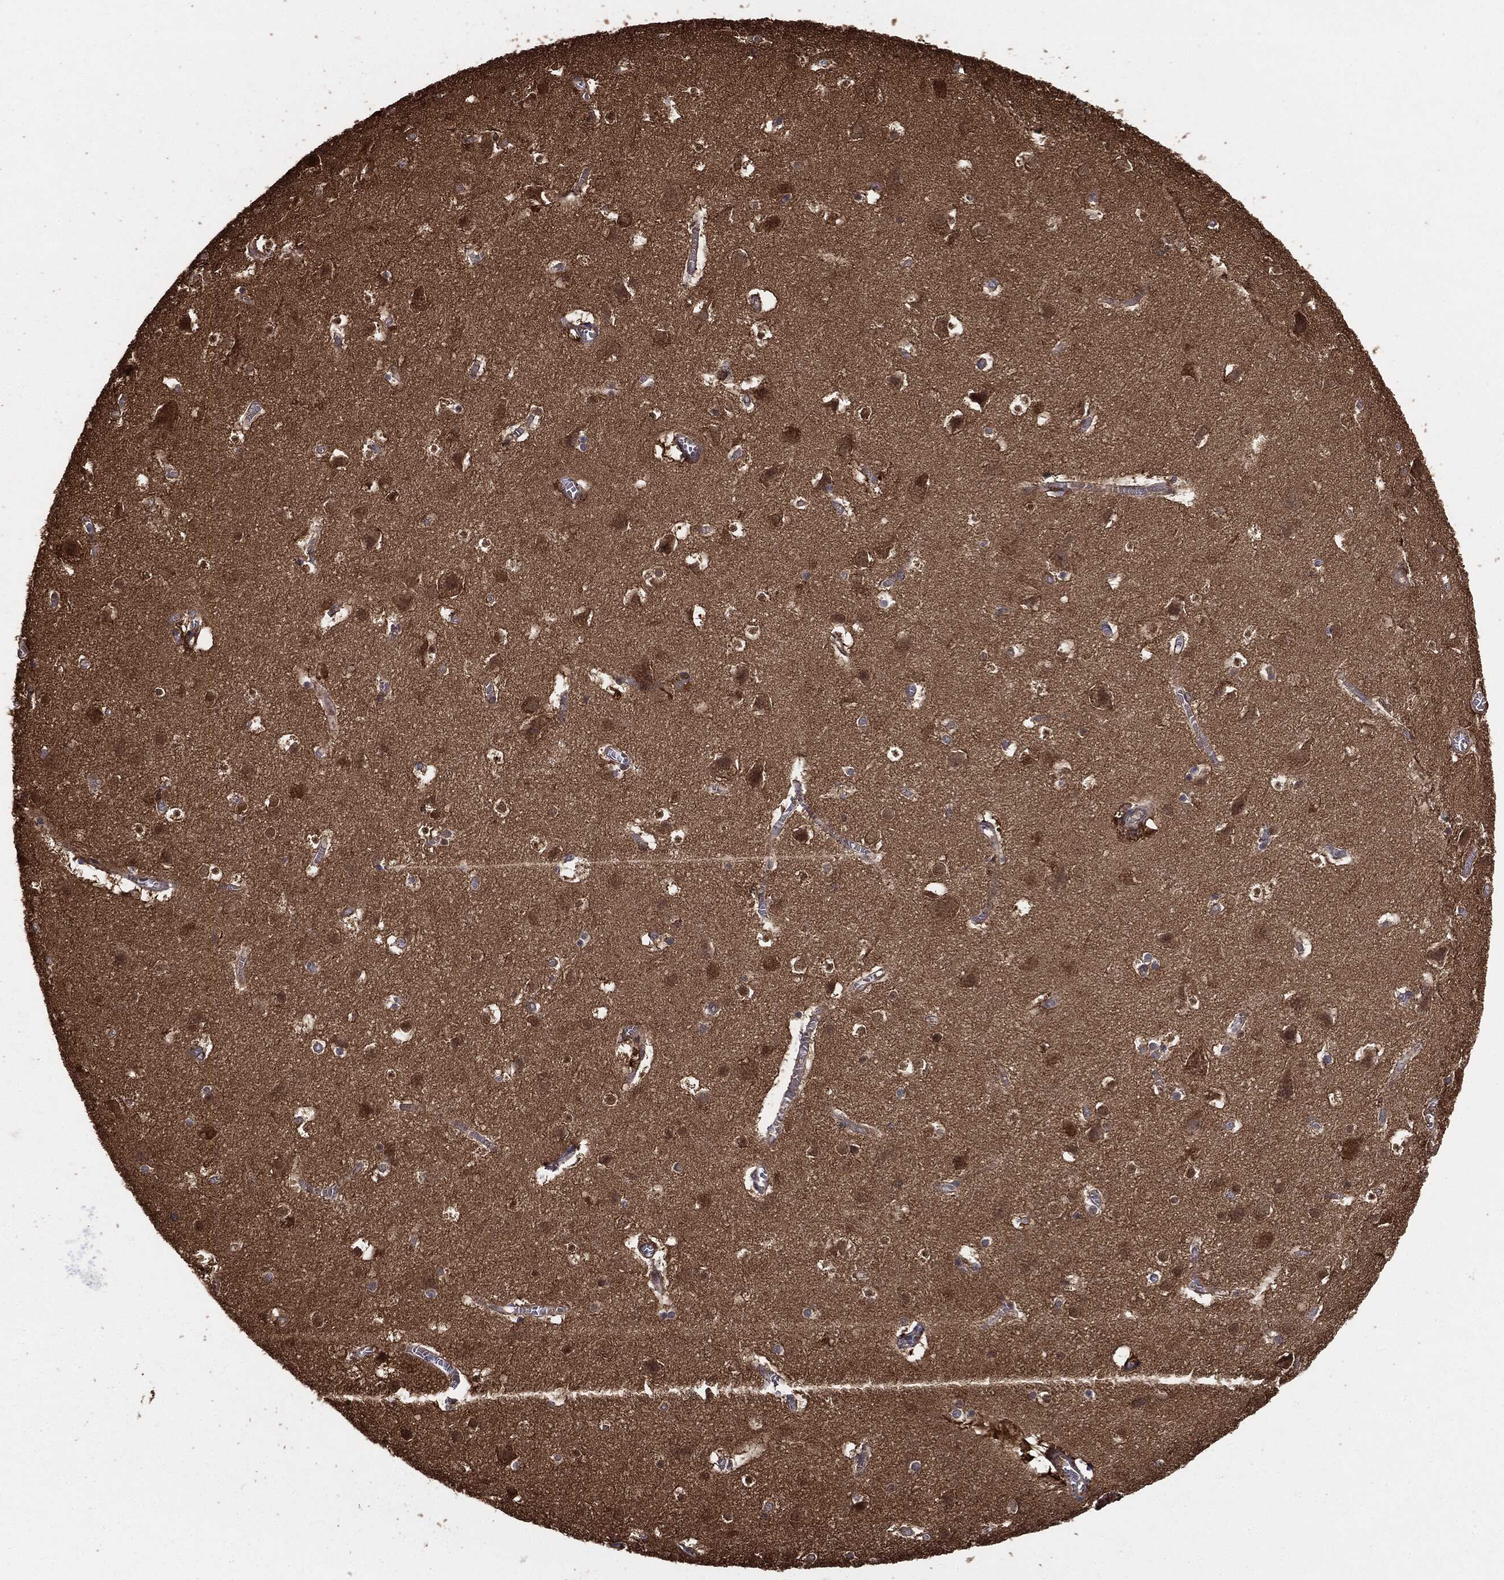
{"staining": {"intensity": "negative", "quantity": "none", "location": "none"}, "tissue": "cerebral cortex", "cell_type": "Endothelial cells", "image_type": "normal", "snomed": [{"axis": "morphology", "description": "Normal tissue, NOS"}, {"axis": "topography", "description": "Cerebral cortex"}], "caption": "A high-resolution micrograph shows immunohistochemistry (IHC) staining of benign cerebral cortex, which displays no significant staining in endothelial cells.", "gene": "NME1", "patient": {"sex": "male", "age": 59}}